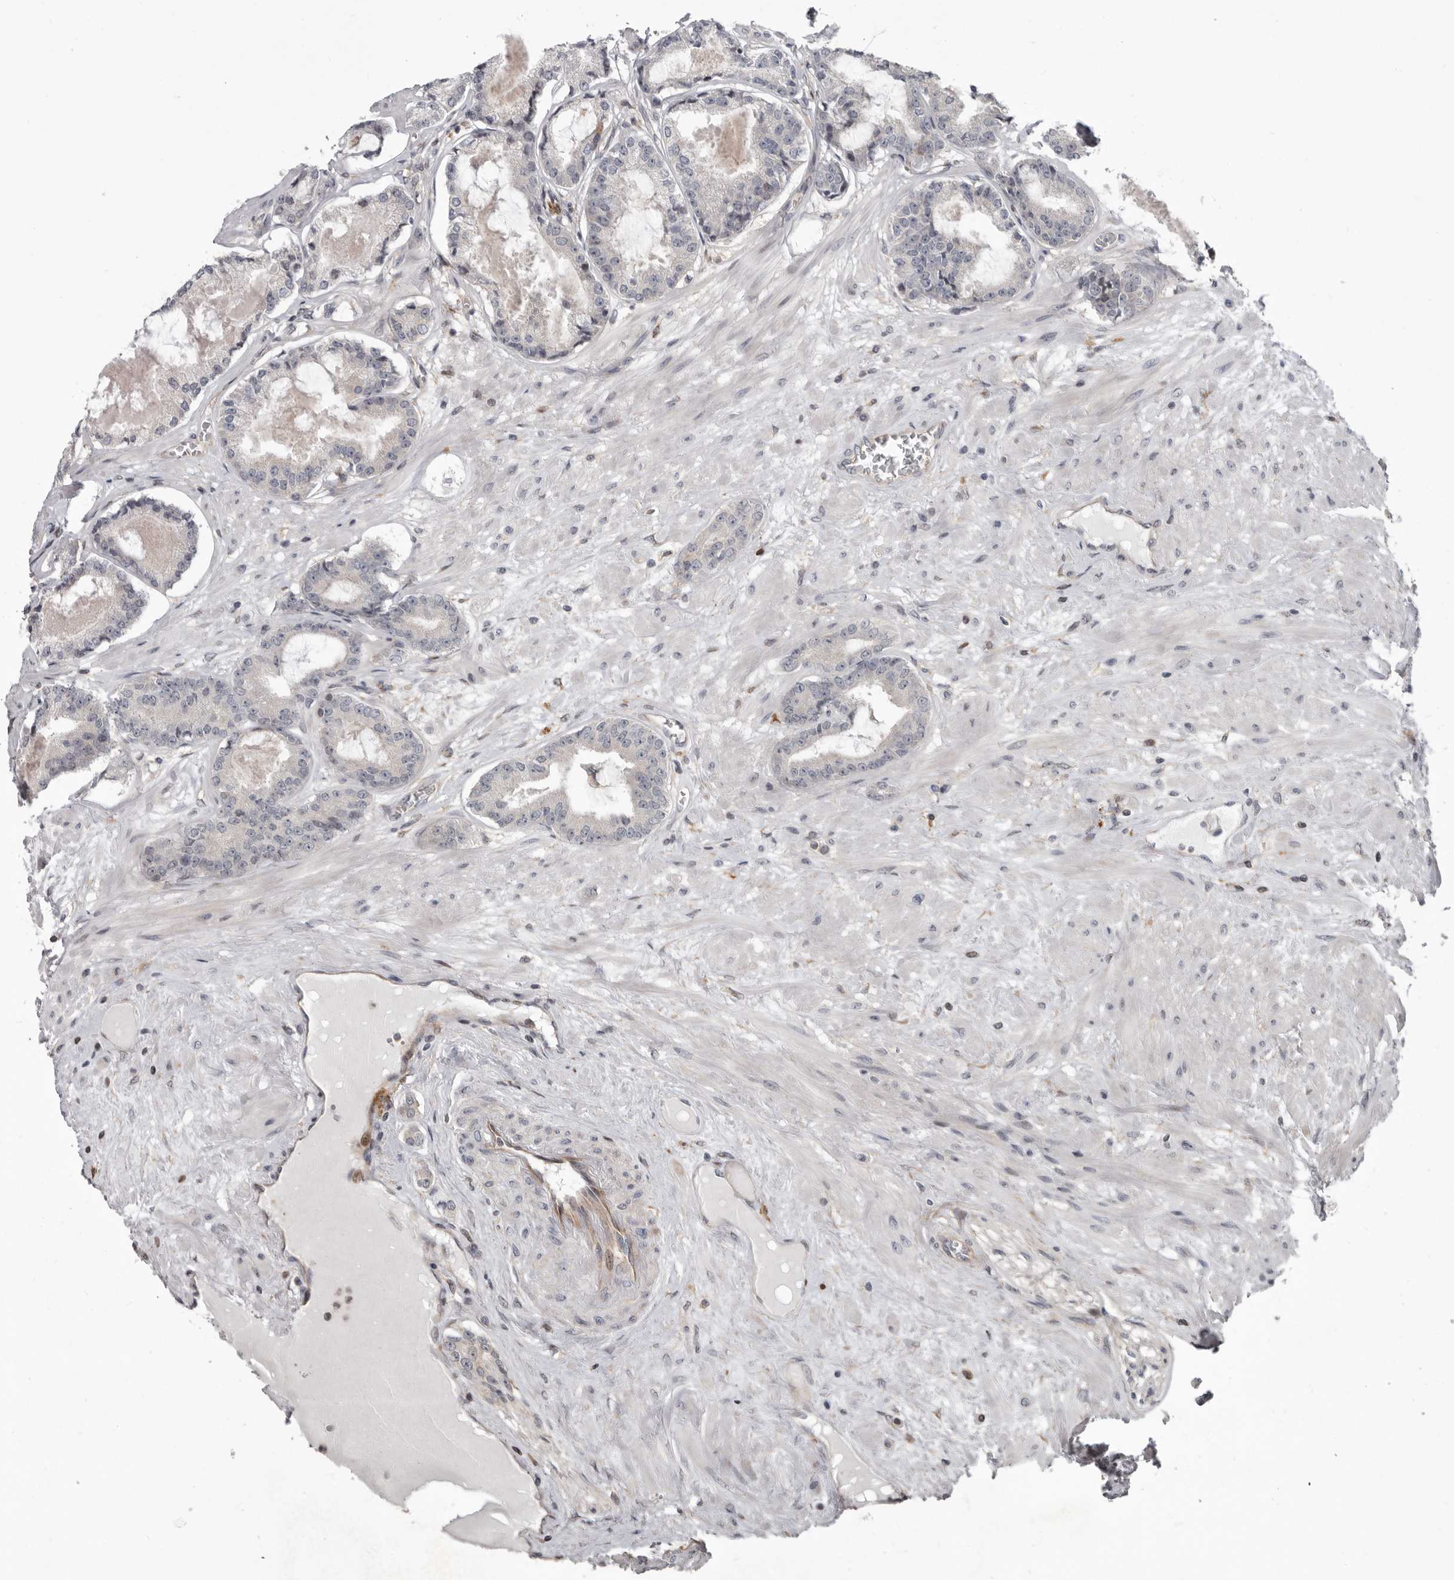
{"staining": {"intensity": "negative", "quantity": "none", "location": "none"}, "tissue": "prostate cancer", "cell_type": "Tumor cells", "image_type": "cancer", "snomed": [{"axis": "morphology", "description": "Adenocarcinoma, Low grade"}, {"axis": "topography", "description": "Prostate"}], "caption": "DAB immunohistochemical staining of prostate adenocarcinoma (low-grade) exhibits no significant positivity in tumor cells.", "gene": "FGFR4", "patient": {"sex": "male", "age": 60}}